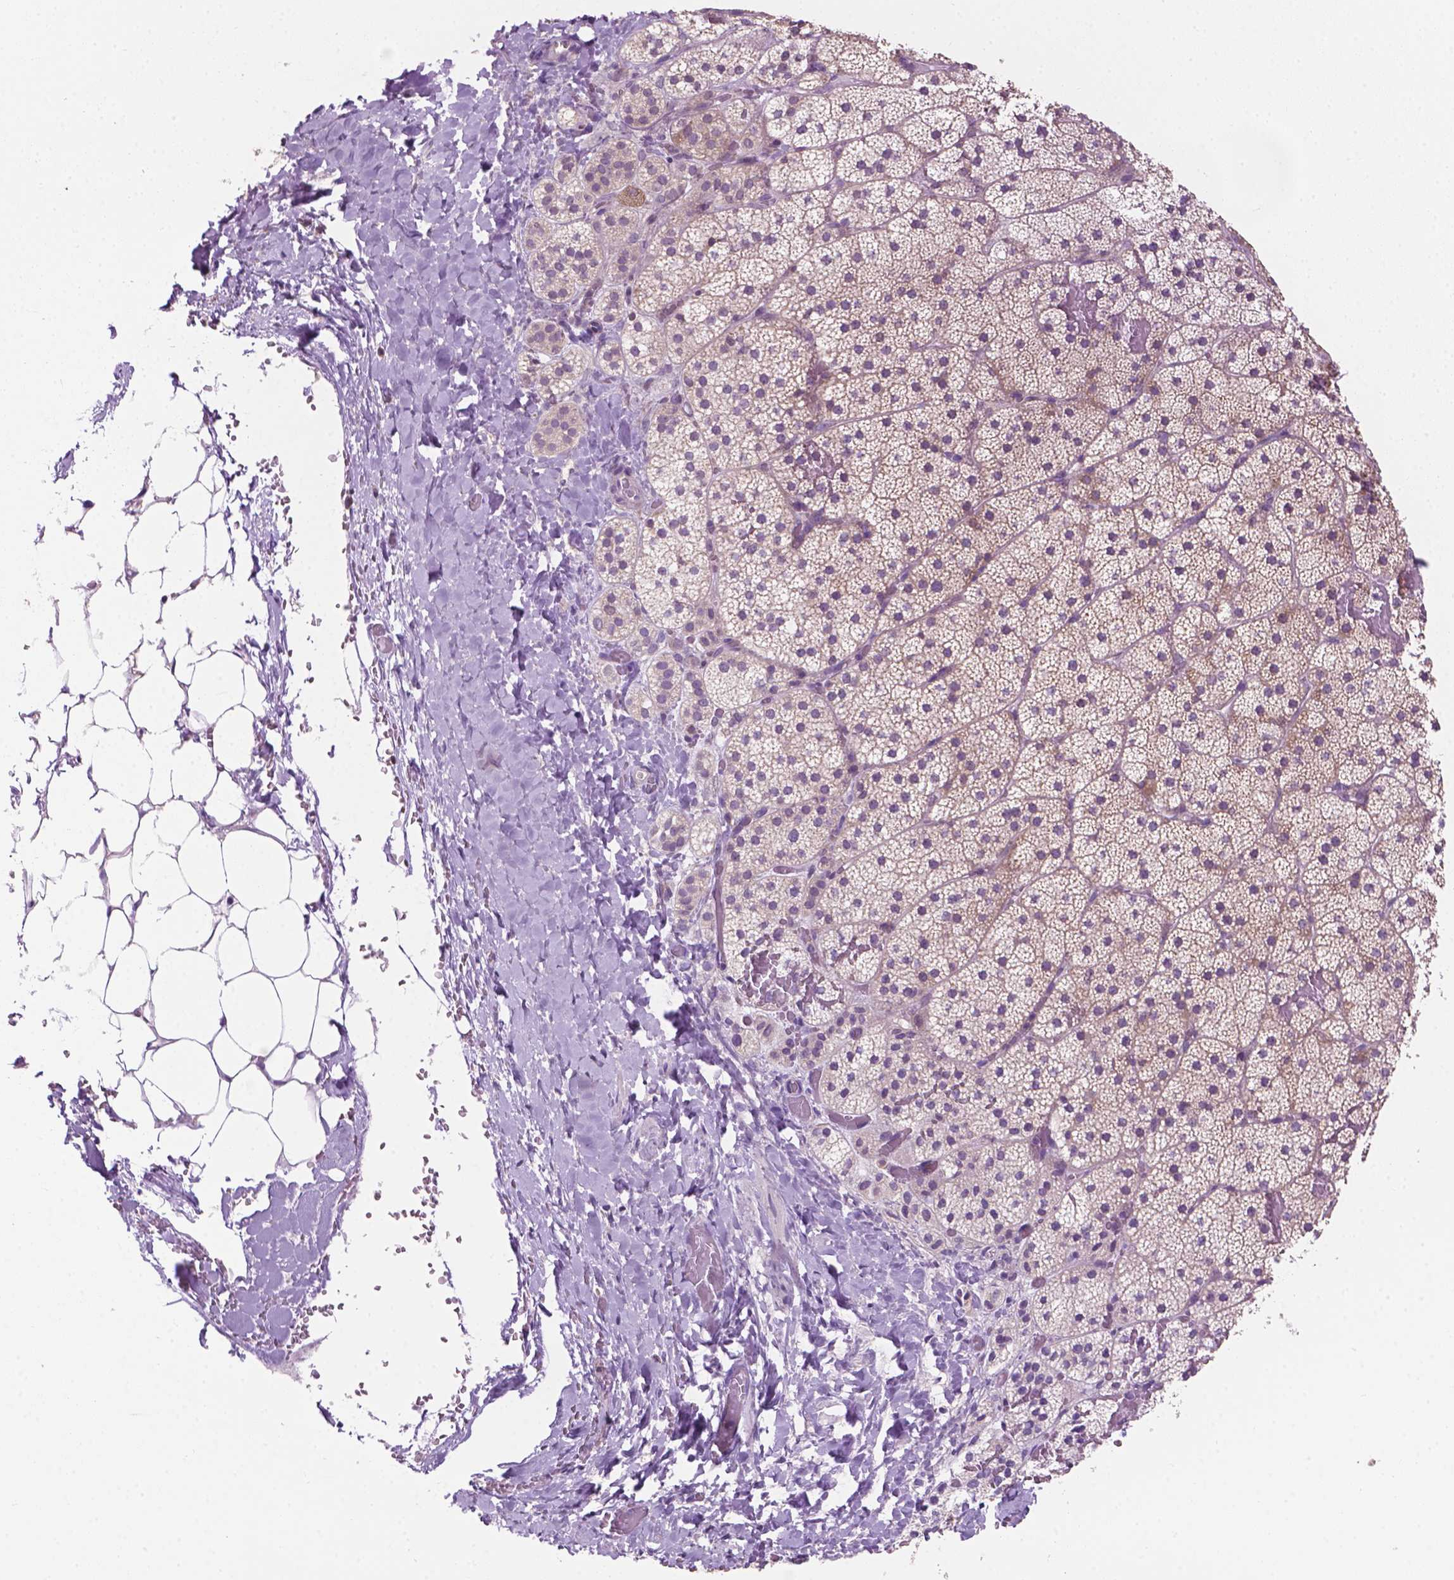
{"staining": {"intensity": "moderate", "quantity": "<25%", "location": "cytoplasmic/membranous"}, "tissue": "adrenal gland", "cell_type": "Glandular cells", "image_type": "normal", "snomed": [{"axis": "morphology", "description": "Normal tissue, NOS"}, {"axis": "topography", "description": "Adrenal gland"}], "caption": "Benign adrenal gland was stained to show a protein in brown. There is low levels of moderate cytoplasmic/membranous expression in about <25% of glandular cells. (DAB = brown stain, brightfield microscopy at high magnification).", "gene": "MZT1", "patient": {"sex": "male", "age": 53}}